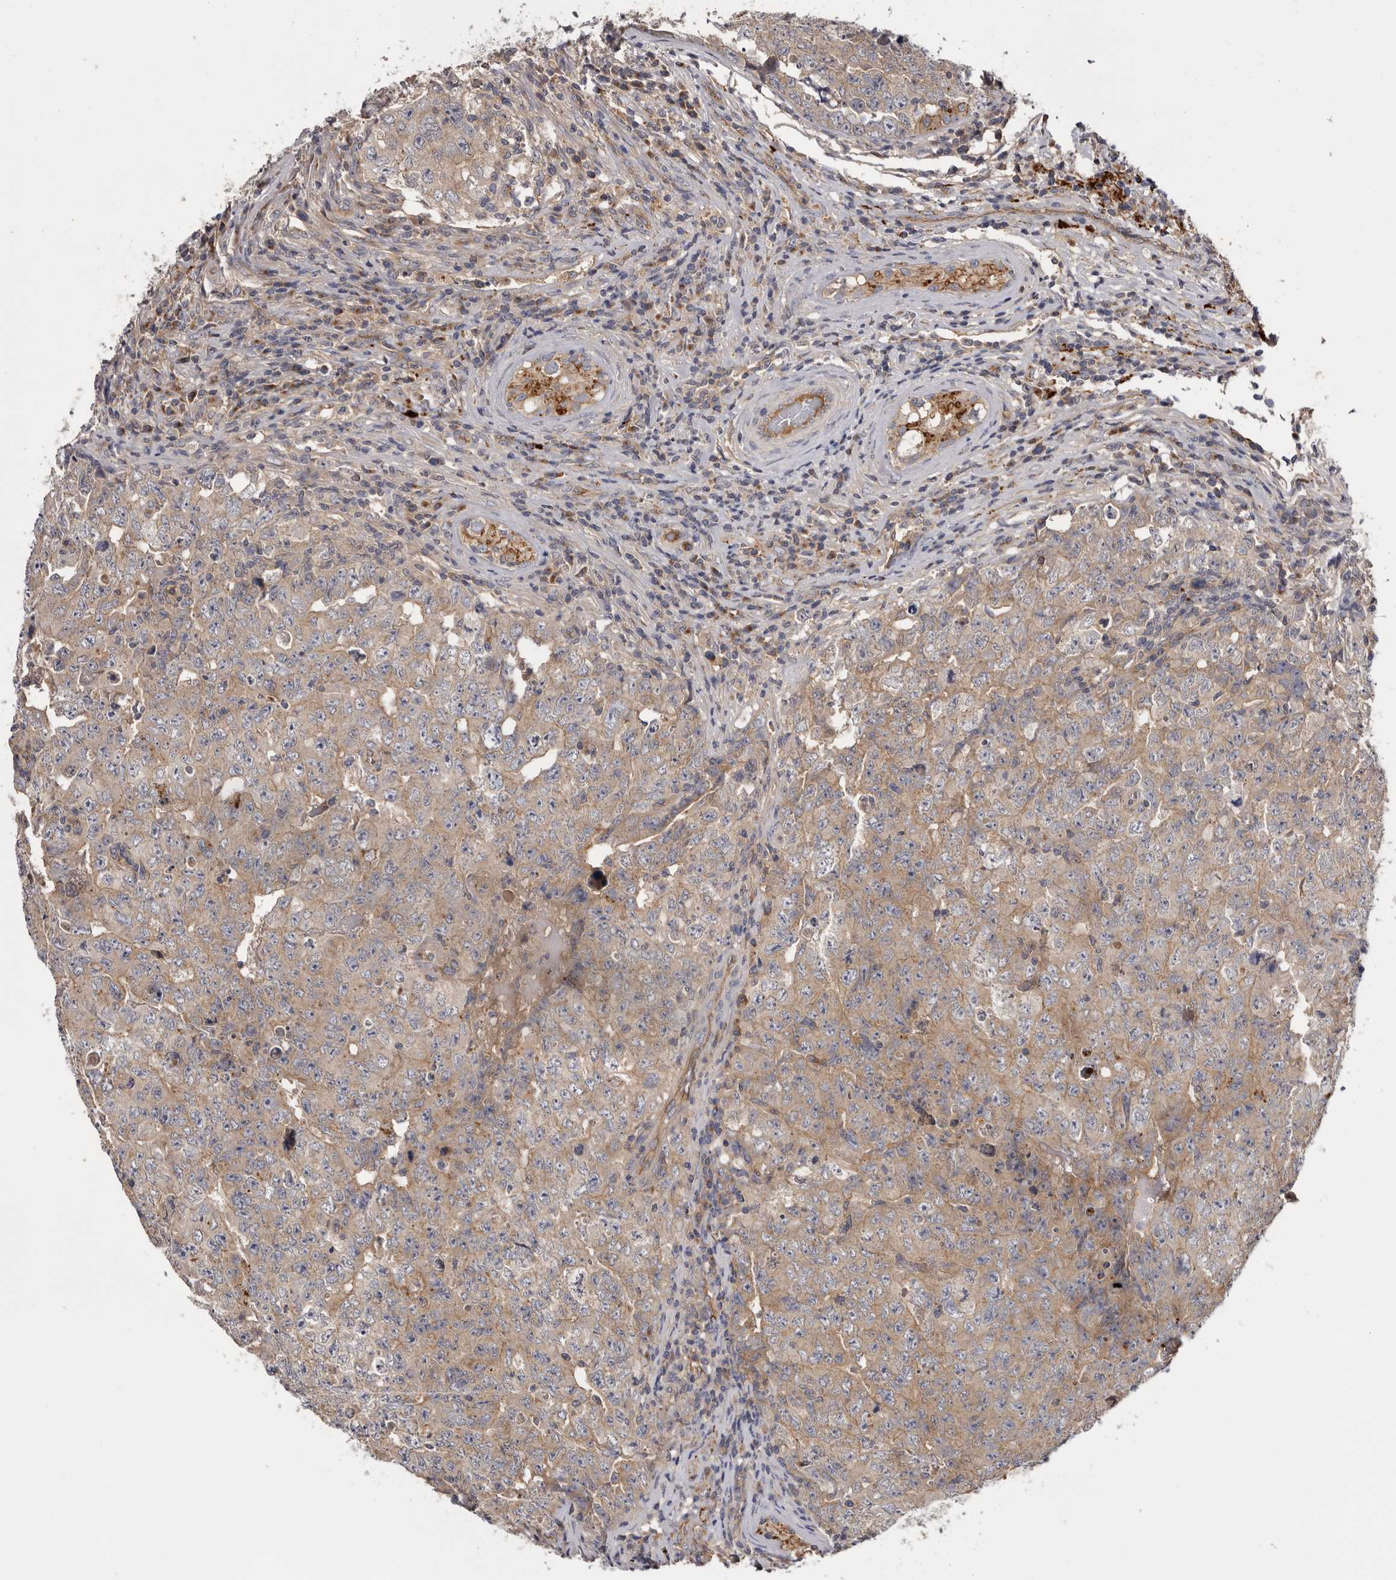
{"staining": {"intensity": "weak", "quantity": ">75%", "location": "cytoplasmic/membranous"}, "tissue": "testis cancer", "cell_type": "Tumor cells", "image_type": "cancer", "snomed": [{"axis": "morphology", "description": "Carcinoma, Embryonal, NOS"}, {"axis": "topography", "description": "Testis"}], "caption": "Protein staining exhibits weak cytoplasmic/membranous positivity in about >75% of tumor cells in testis cancer.", "gene": "INKA2", "patient": {"sex": "male", "age": 26}}